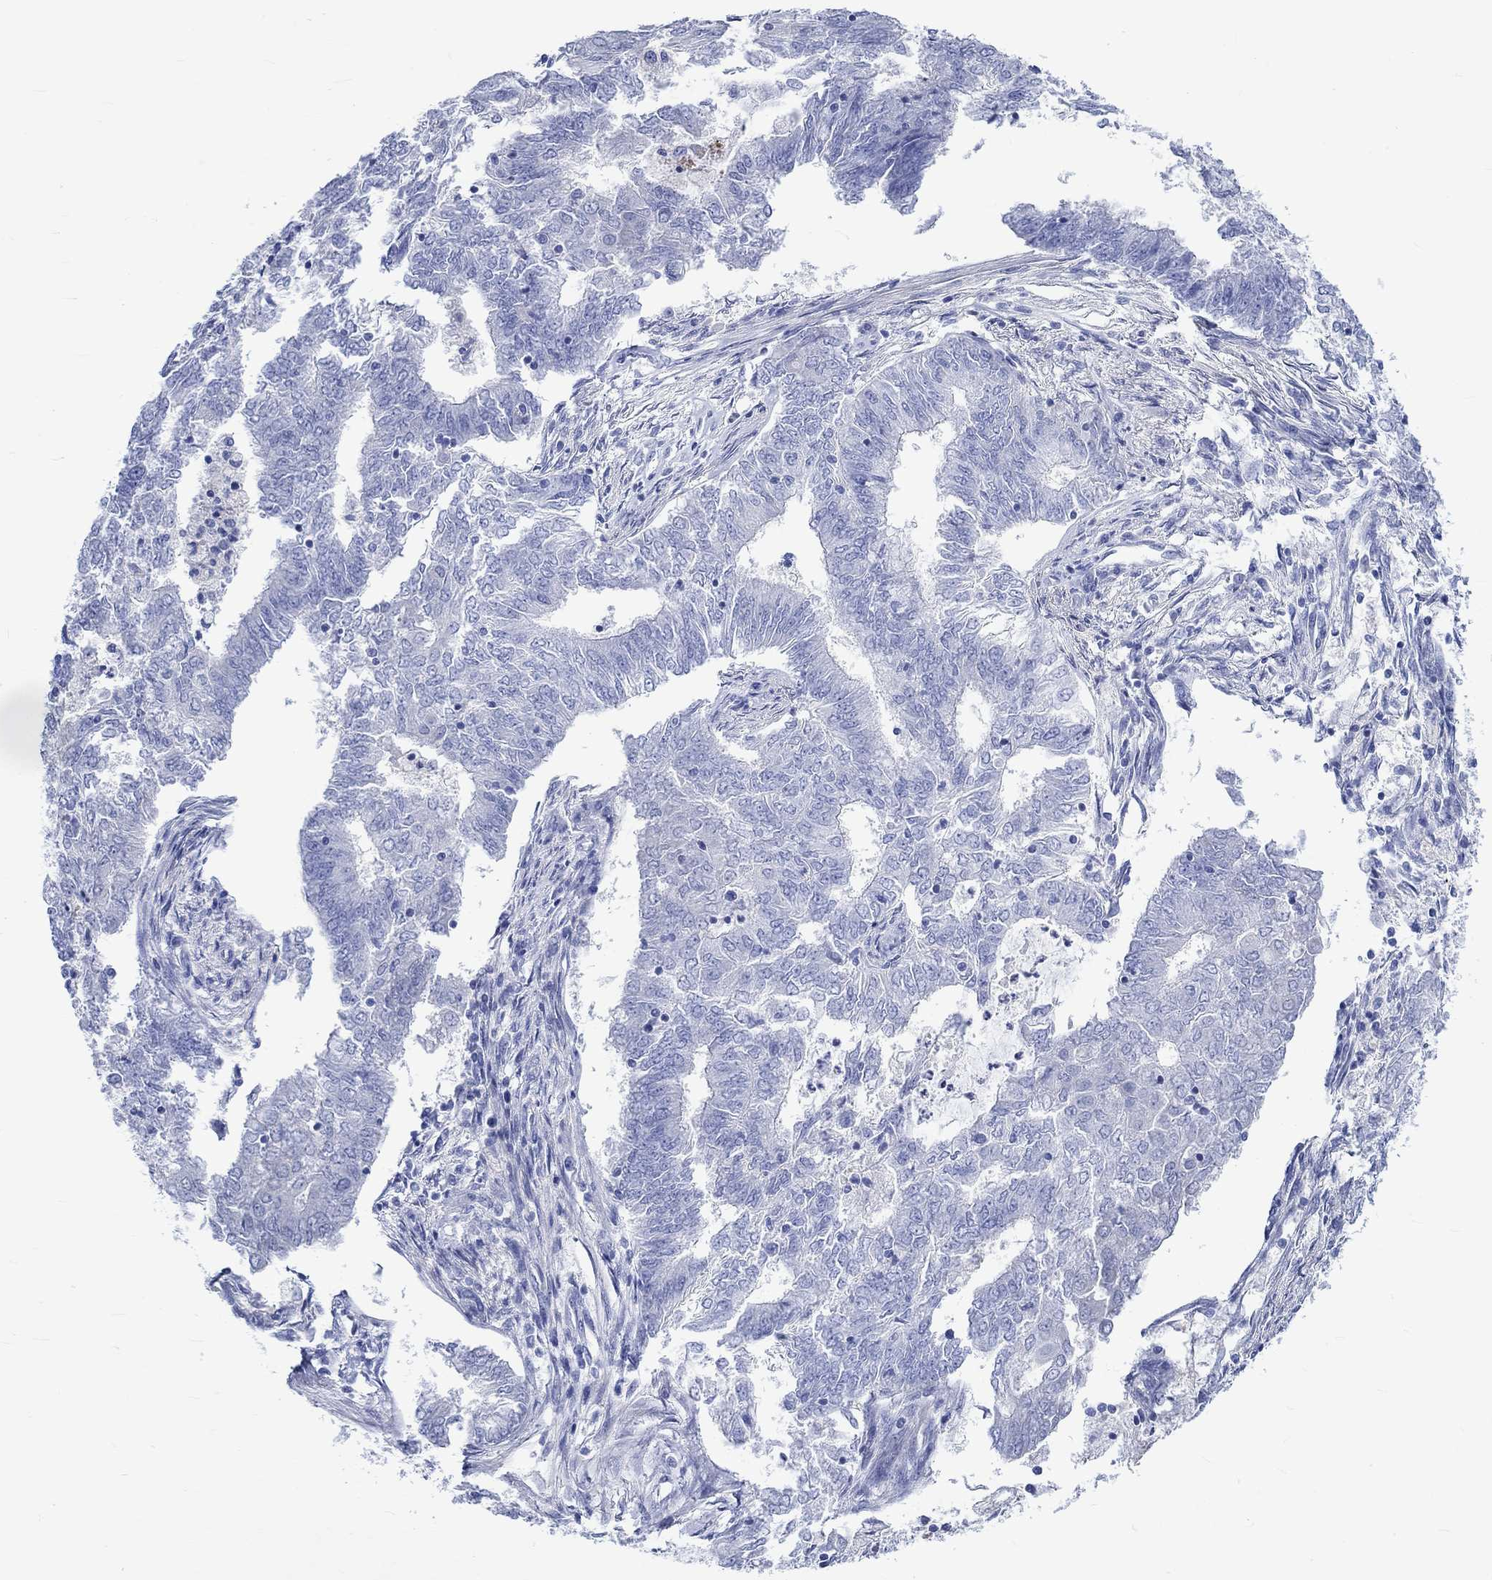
{"staining": {"intensity": "negative", "quantity": "none", "location": "none"}, "tissue": "endometrial cancer", "cell_type": "Tumor cells", "image_type": "cancer", "snomed": [{"axis": "morphology", "description": "Adenocarcinoma, NOS"}, {"axis": "topography", "description": "Endometrium"}], "caption": "Tumor cells show no significant protein positivity in endometrial adenocarcinoma. (Brightfield microscopy of DAB (3,3'-diaminobenzidine) immunohistochemistry at high magnification).", "gene": "NRIP3", "patient": {"sex": "female", "age": 62}}